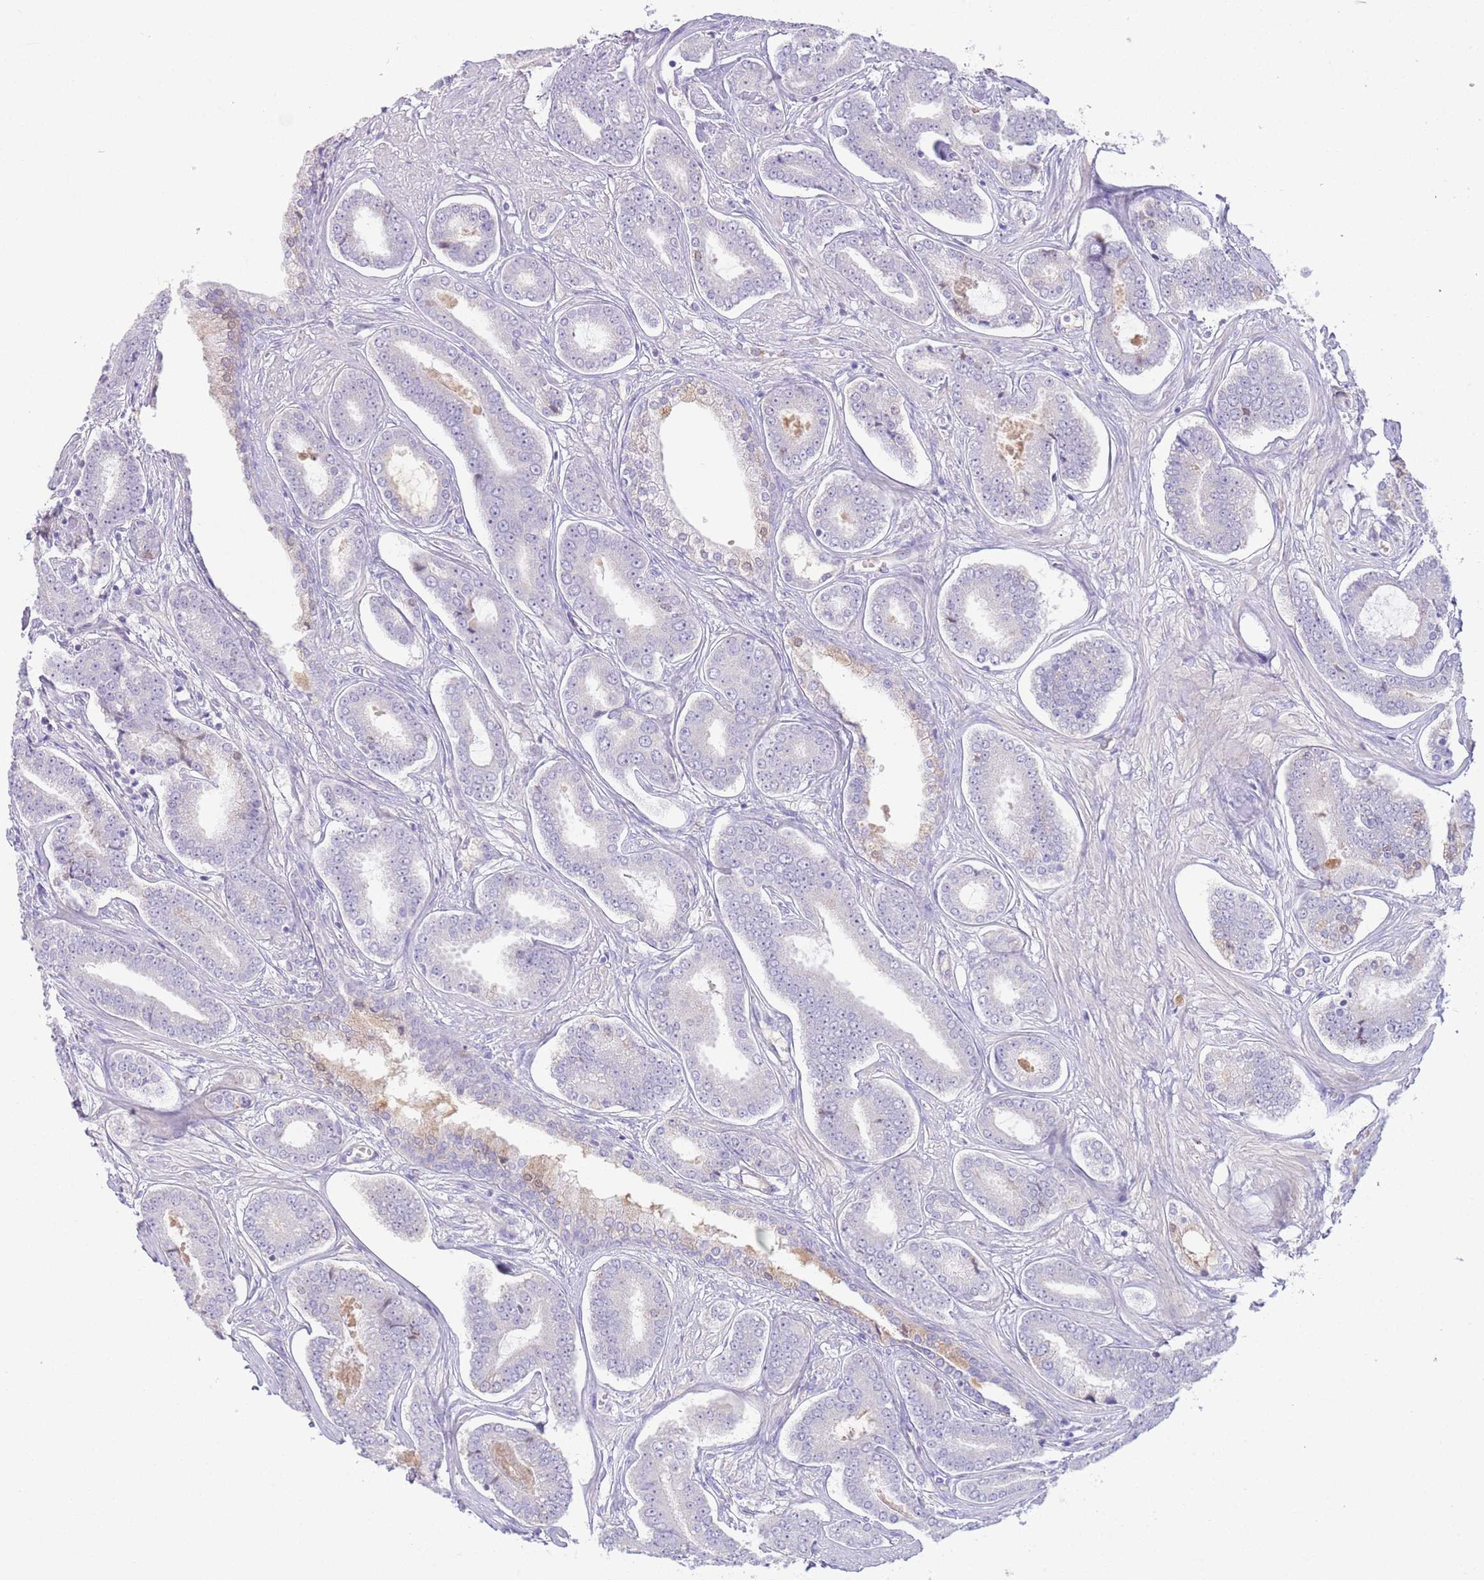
{"staining": {"intensity": "negative", "quantity": "none", "location": "none"}, "tissue": "prostate cancer", "cell_type": "Tumor cells", "image_type": "cancer", "snomed": [{"axis": "morphology", "description": "Adenocarcinoma, NOS"}, {"axis": "topography", "description": "Prostate and seminal vesicle, NOS"}], "caption": "This image is of prostate cancer (adenocarcinoma) stained with immunohistochemistry to label a protein in brown with the nuclei are counter-stained blue. There is no expression in tumor cells.", "gene": "IGFL4", "patient": {"sex": "male", "age": 76}}